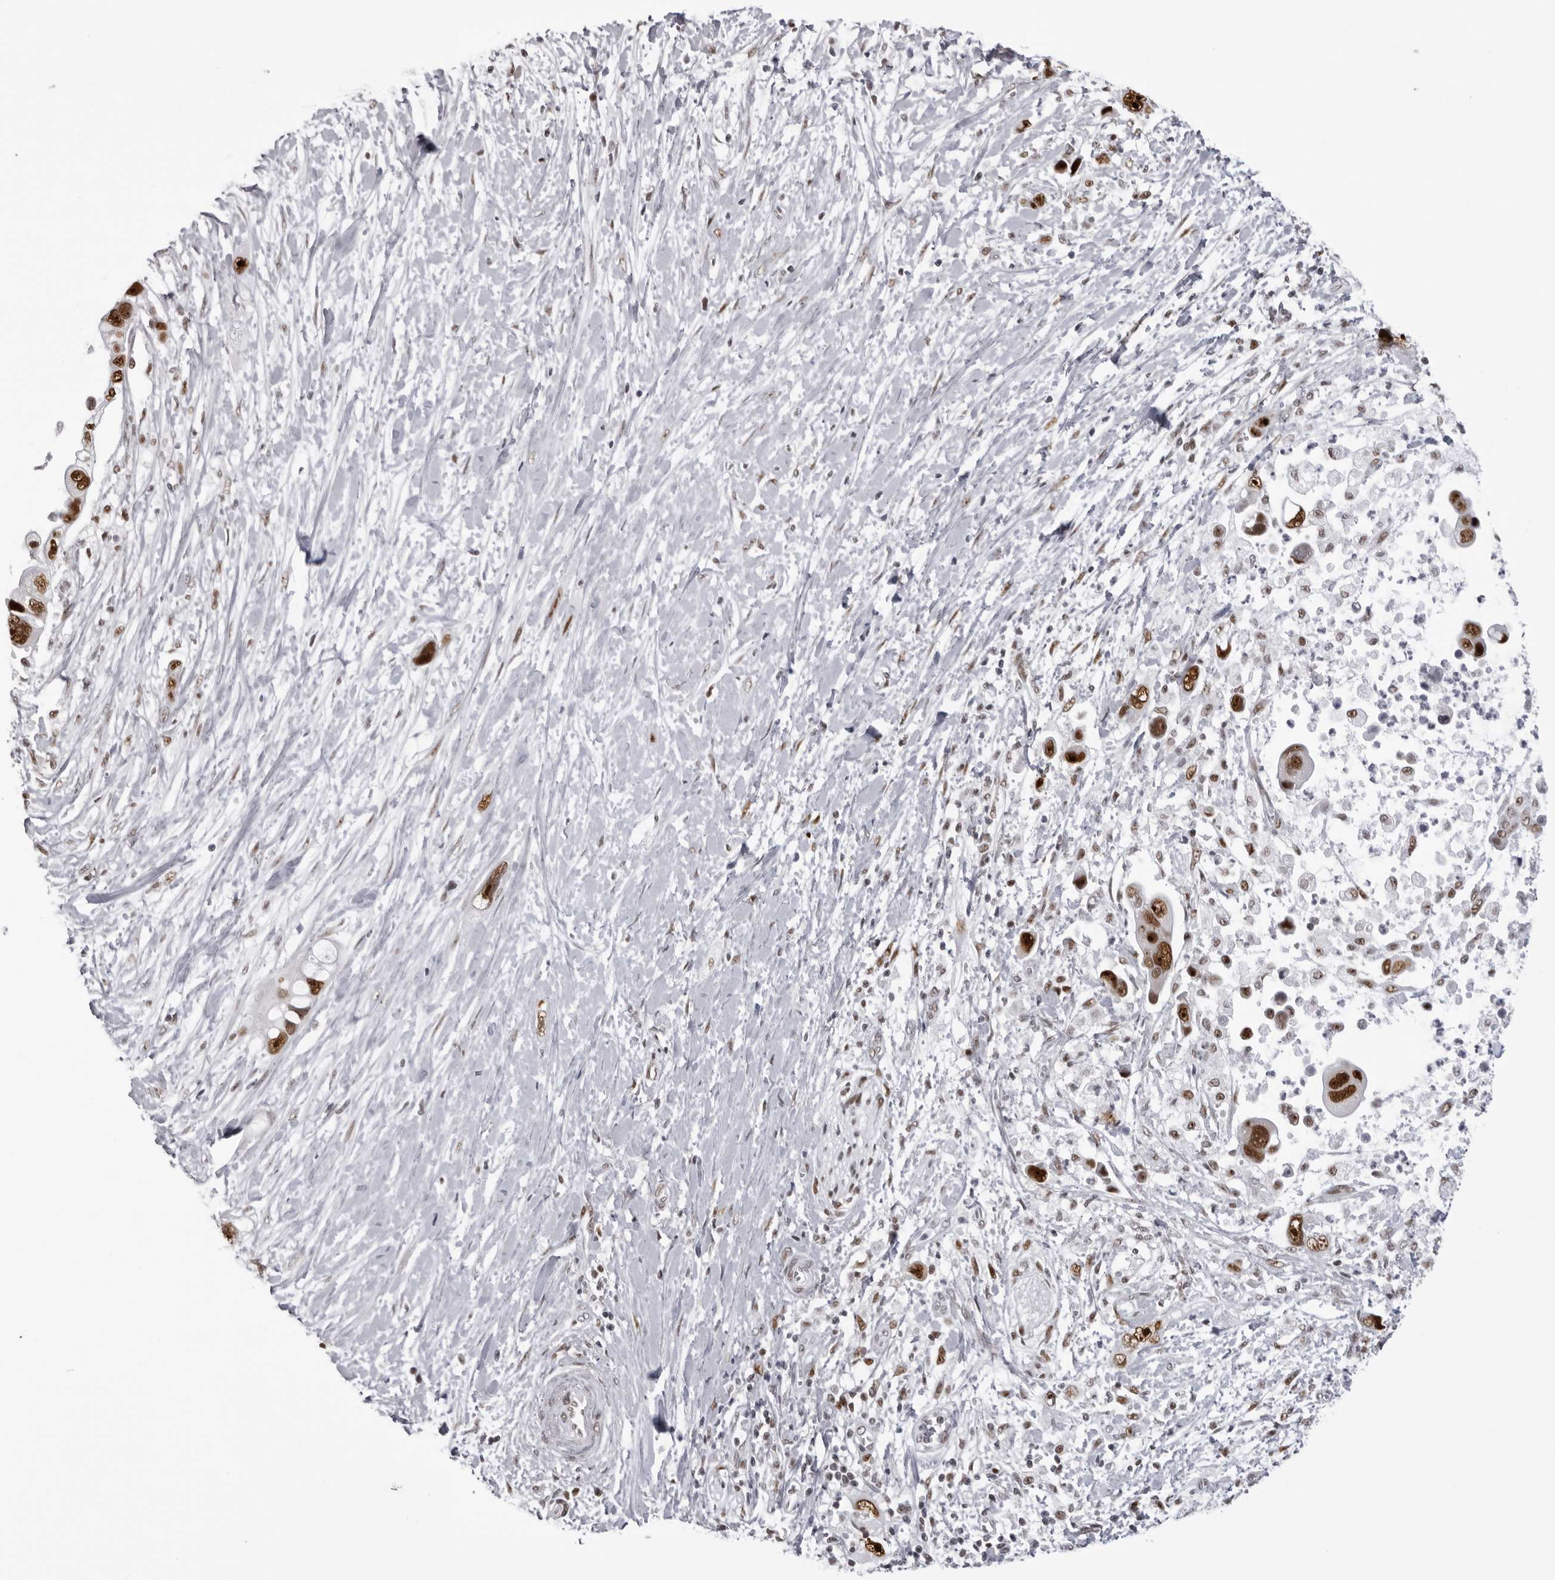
{"staining": {"intensity": "strong", "quantity": ">75%", "location": "nuclear"}, "tissue": "pancreatic cancer", "cell_type": "Tumor cells", "image_type": "cancer", "snomed": [{"axis": "morphology", "description": "Adenocarcinoma, NOS"}, {"axis": "topography", "description": "Pancreas"}], "caption": "DAB (3,3'-diaminobenzidine) immunohistochemical staining of pancreatic adenocarcinoma exhibits strong nuclear protein positivity in about >75% of tumor cells.", "gene": "HEXIM2", "patient": {"sex": "female", "age": 72}}